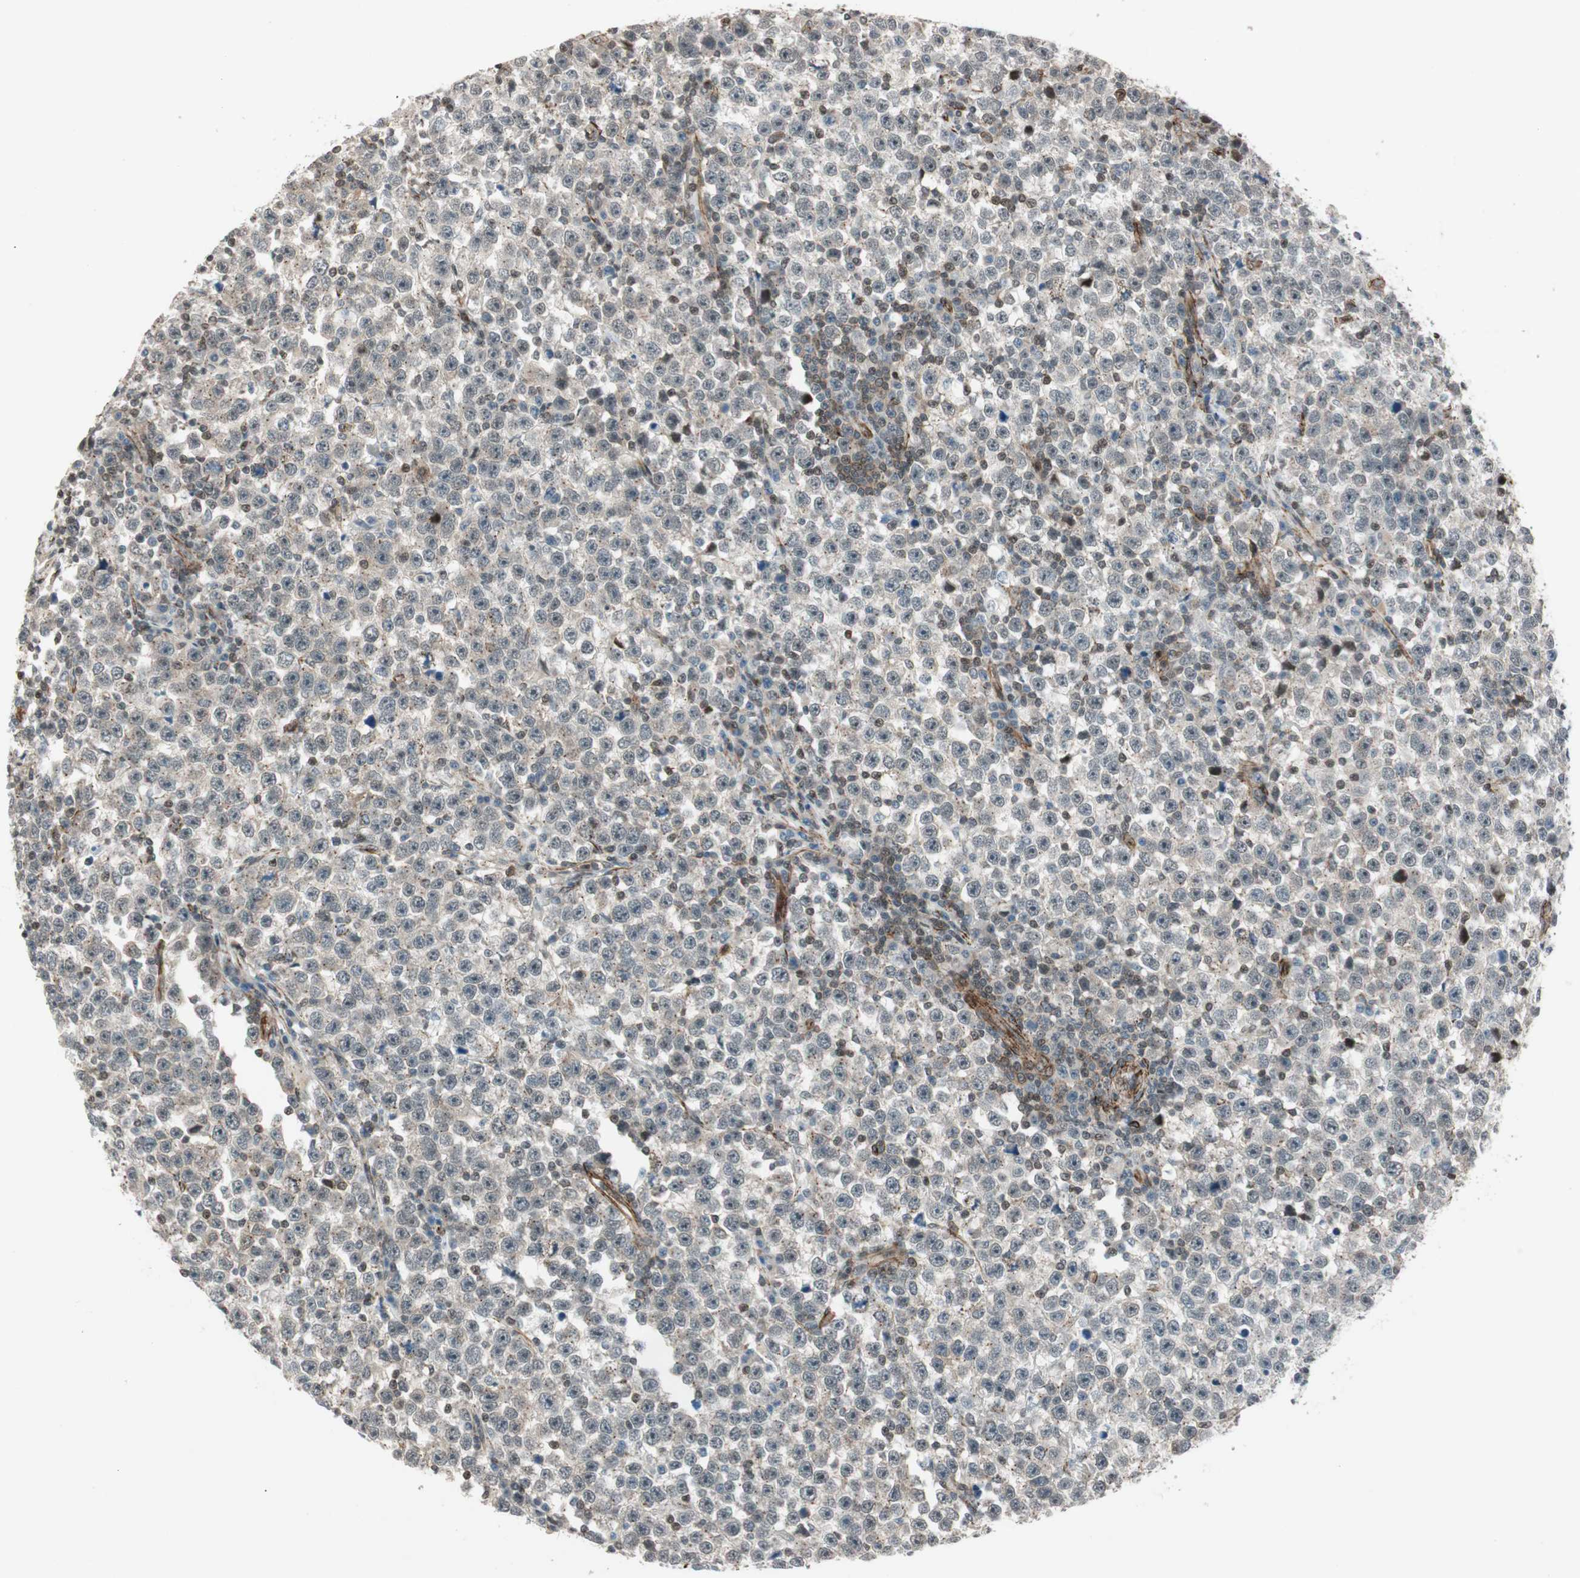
{"staining": {"intensity": "negative", "quantity": "none", "location": "none"}, "tissue": "testis cancer", "cell_type": "Tumor cells", "image_type": "cancer", "snomed": [{"axis": "morphology", "description": "Seminoma, NOS"}, {"axis": "topography", "description": "Testis"}], "caption": "An immunohistochemistry image of testis cancer is shown. There is no staining in tumor cells of testis cancer.", "gene": "CDK19", "patient": {"sex": "male", "age": 43}}